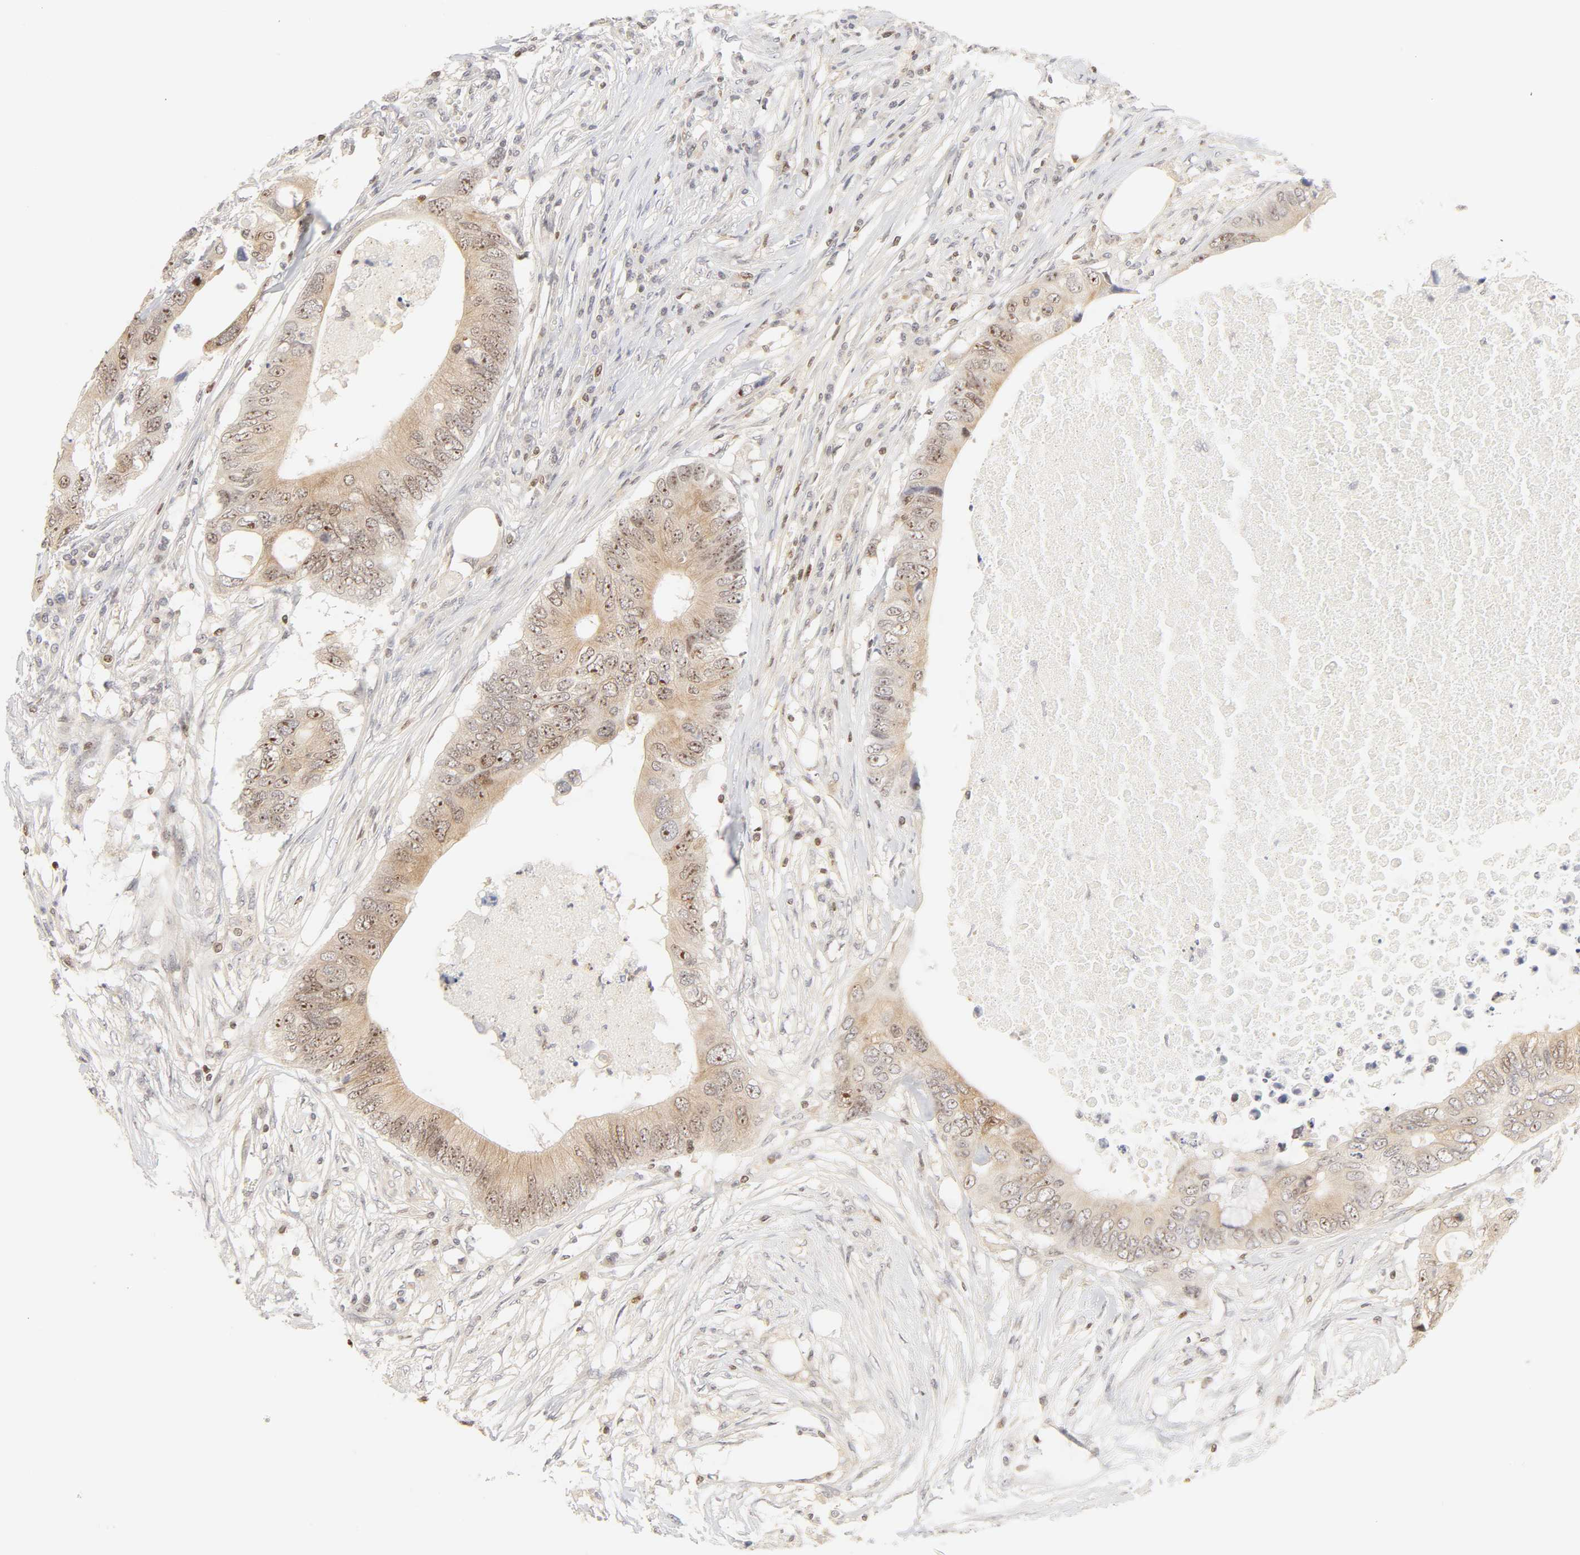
{"staining": {"intensity": "weak", "quantity": "25%-75%", "location": "cytoplasmic/membranous,nuclear"}, "tissue": "colorectal cancer", "cell_type": "Tumor cells", "image_type": "cancer", "snomed": [{"axis": "morphology", "description": "Adenocarcinoma, NOS"}, {"axis": "topography", "description": "Colon"}], "caption": "Colorectal adenocarcinoma stained with a protein marker reveals weak staining in tumor cells.", "gene": "KIF2A", "patient": {"sex": "male", "age": 71}}